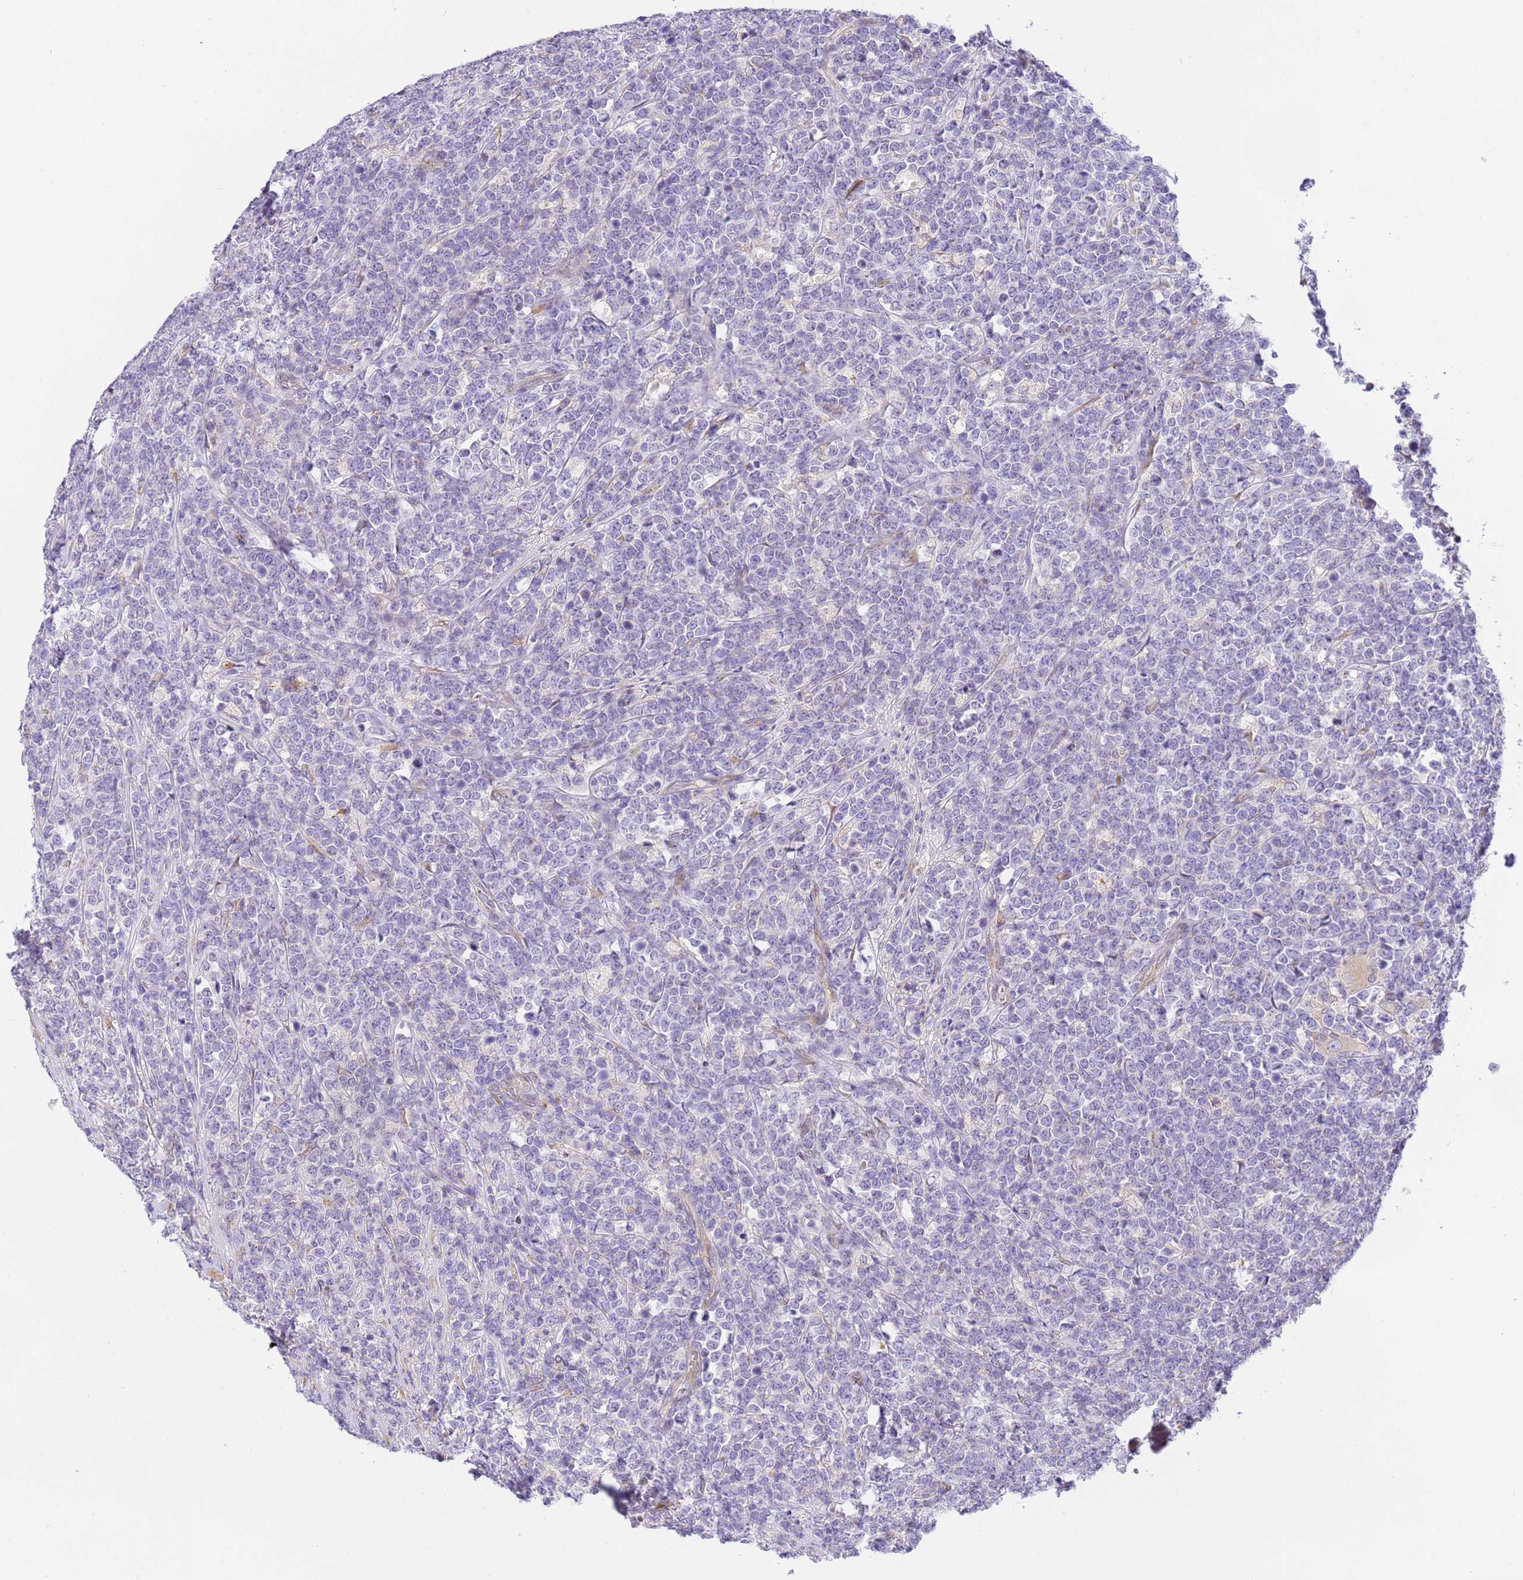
{"staining": {"intensity": "negative", "quantity": "none", "location": "none"}, "tissue": "lymphoma", "cell_type": "Tumor cells", "image_type": "cancer", "snomed": [{"axis": "morphology", "description": "Malignant lymphoma, non-Hodgkin's type, High grade"}, {"axis": "topography", "description": "Small intestine"}], "caption": "Lymphoma was stained to show a protein in brown. There is no significant expression in tumor cells. The staining is performed using DAB (3,3'-diaminobenzidine) brown chromogen with nuclei counter-stained in using hematoxylin.", "gene": "RHBDD3", "patient": {"sex": "male", "age": 8}}